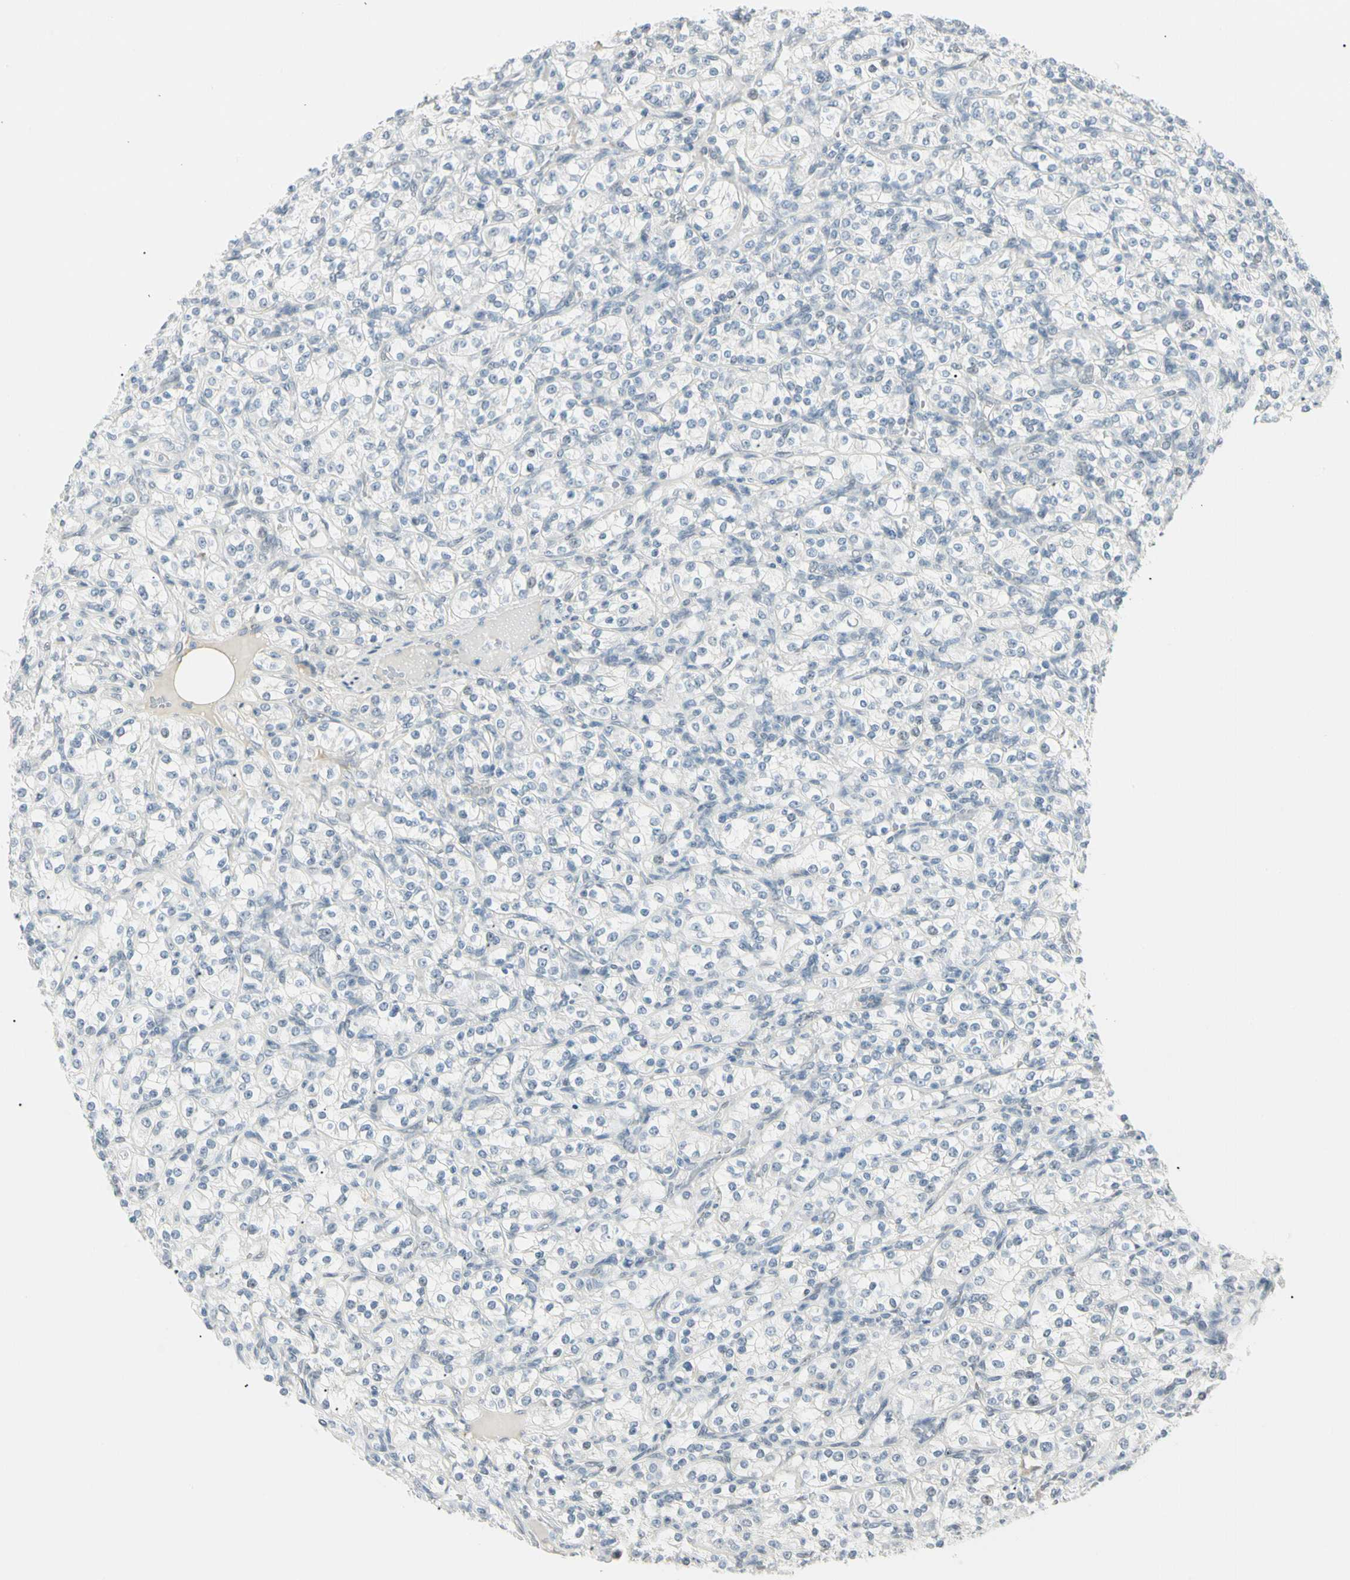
{"staining": {"intensity": "negative", "quantity": "none", "location": "none"}, "tissue": "renal cancer", "cell_type": "Tumor cells", "image_type": "cancer", "snomed": [{"axis": "morphology", "description": "Adenocarcinoma, NOS"}, {"axis": "topography", "description": "Kidney"}], "caption": "Immunohistochemistry (IHC) histopathology image of human adenocarcinoma (renal) stained for a protein (brown), which displays no positivity in tumor cells.", "gene": "ASPN", "patient": {"sex": "male", "age": 77}}